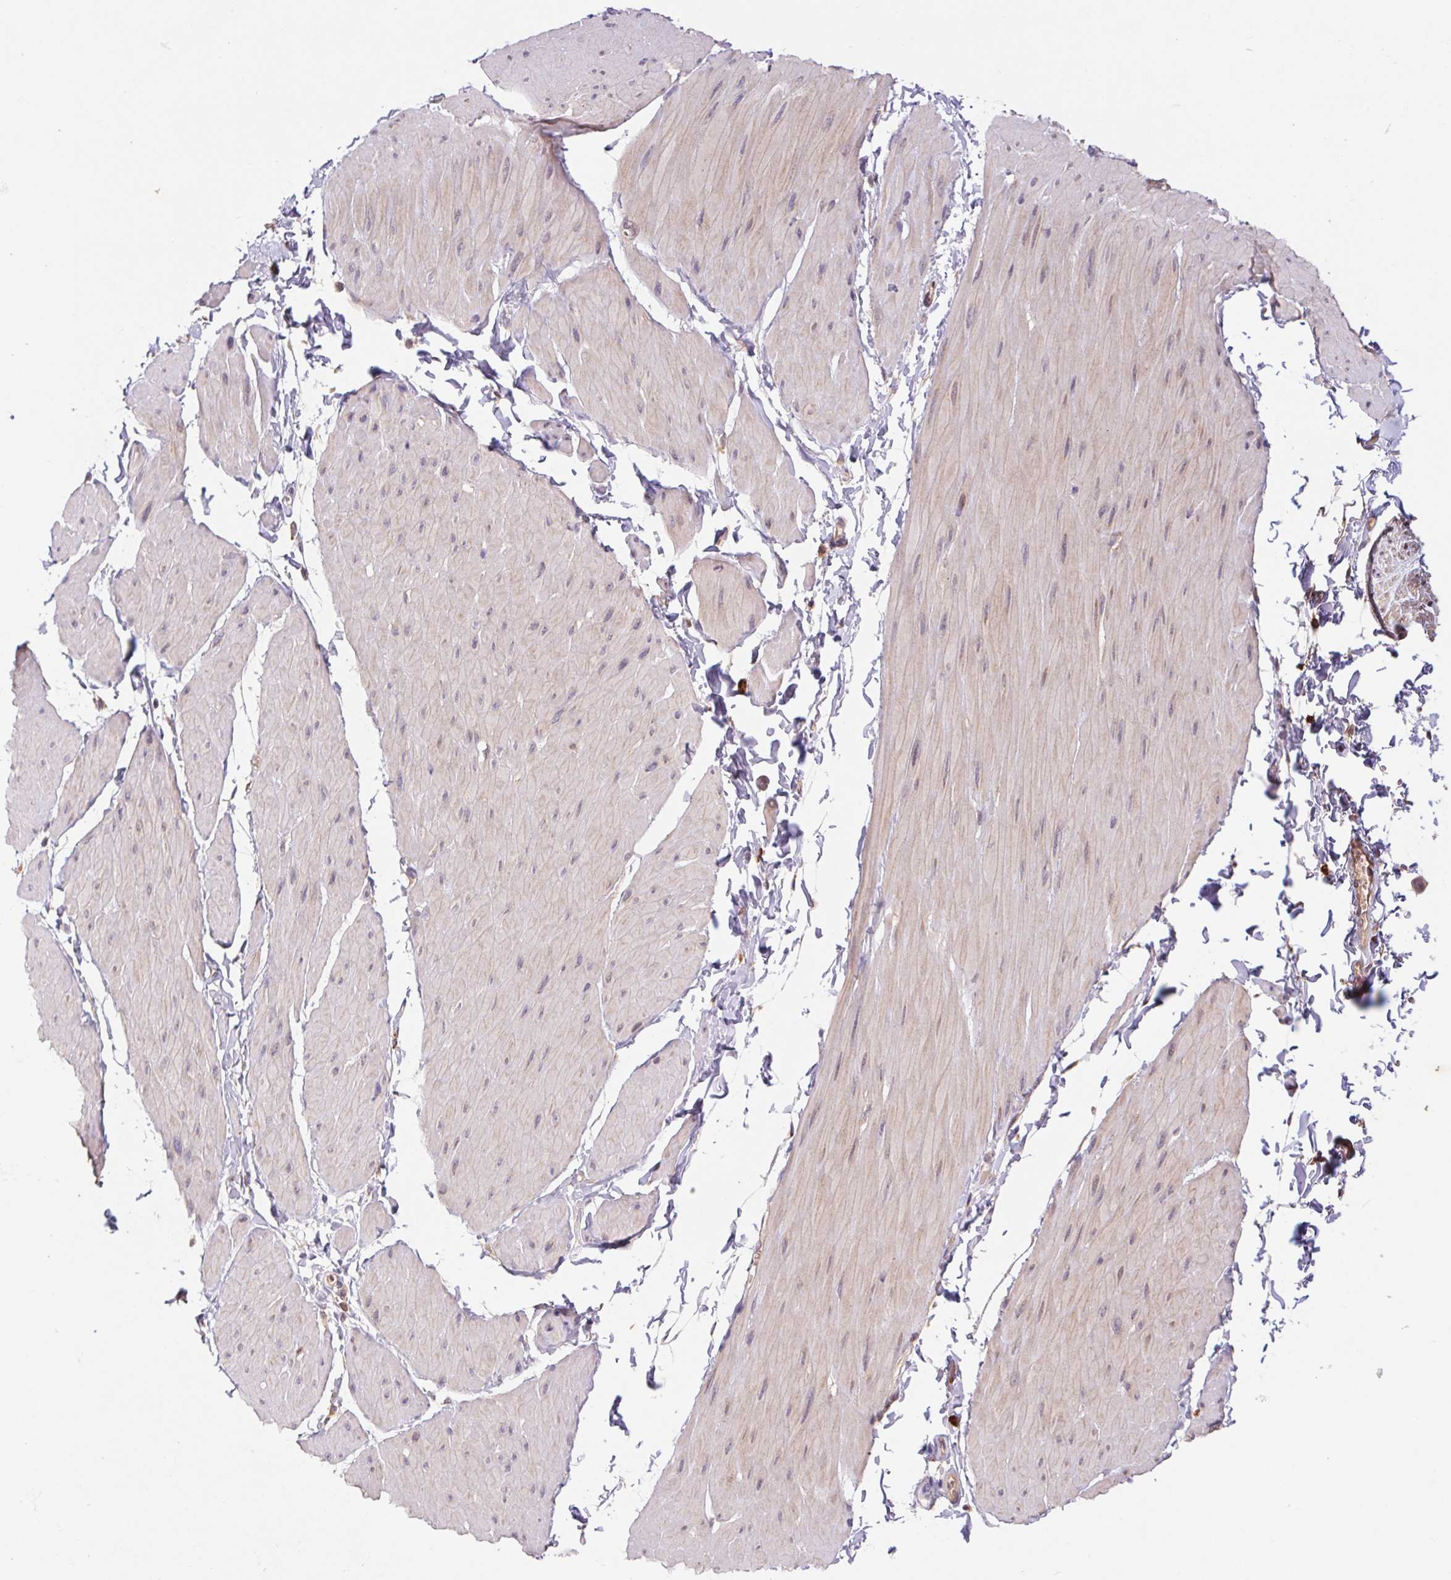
{"staining": {"intensity": "weak", "quantity": "25%-75%", "location": "cytoplasmic/membranous"}, "tissue": "adipose tissue", "cell_type": "Adipocytes", "image_type": "normal", "snomed": [{"axis": "morphology", "description": "Normal tissue, NOS"}, {"axis": "topography", "description": "Smooth muscle"}, {"axis": "topography", "description": "Peripheral nerve tissue"}], "caption": "The photomicrograph exhibits staining of unremarkable adipose tissue, revealing weak cytoplasmic/membranous protein expression (brown color) within adipocytes.", "gene": "RRM1", "patient": {"sex": "male", "age": 58}}